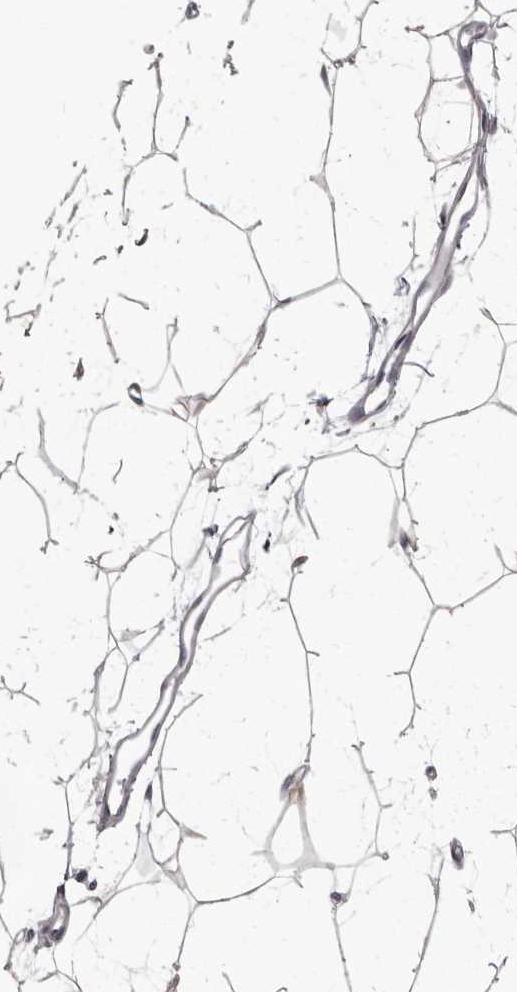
{"staining": {"intensity": "negative", "quantity": "none", "location": "none"}, "tissue": "adipose tissue", "cell_type": "Adipocytes", "image_type": "normal", "snomed": [{"axis": "morphology", "description": "Normal tissue, NOS"}, {"axis": "topography", "description": "Breast"}], "caption": "The immunohistochemistry histopathology image has no significant expression in adipocytes of adipose tissue. Nuclei are stained in blue.", "gene": "GPR157", "patient": {"sex": "female", "age": 23}}